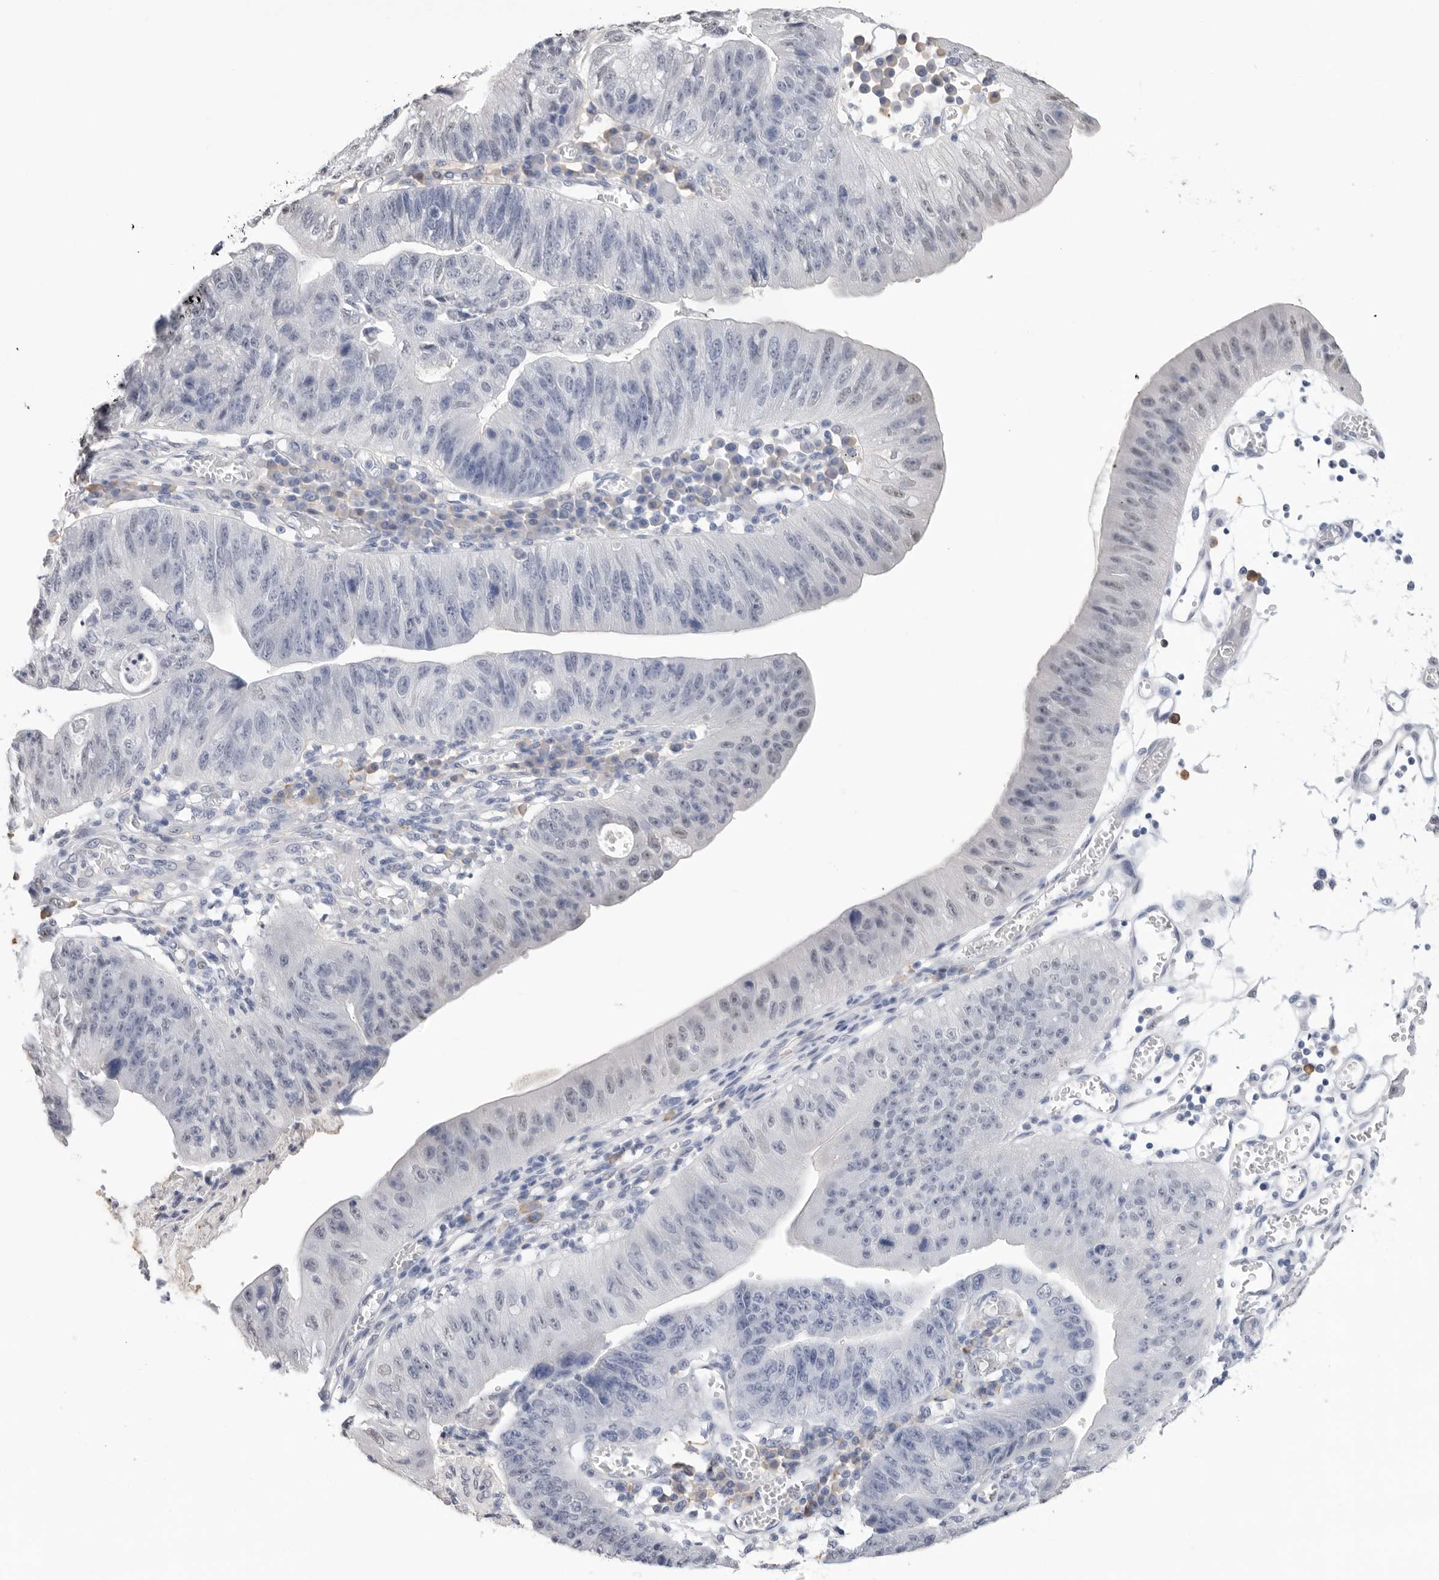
{"staining": {"intensity": "weak", "quantity": "<25%", "location": "nuclear"}, "tissue": "stomach cancer", "cell_type": "Tumor cells", "image_type": "cancer", "snomed": [{"axis": "morphology", "description": "Adenocarcinoma, NOS"}, {"axis": "topography", "description": "Stomach"}], "caption": "Tumor cells show no significant positivity in stomach cancer (adenocarcinoma).", "gene": "ARHGEF10", "patient": {"sex": "male", "age": 59}}